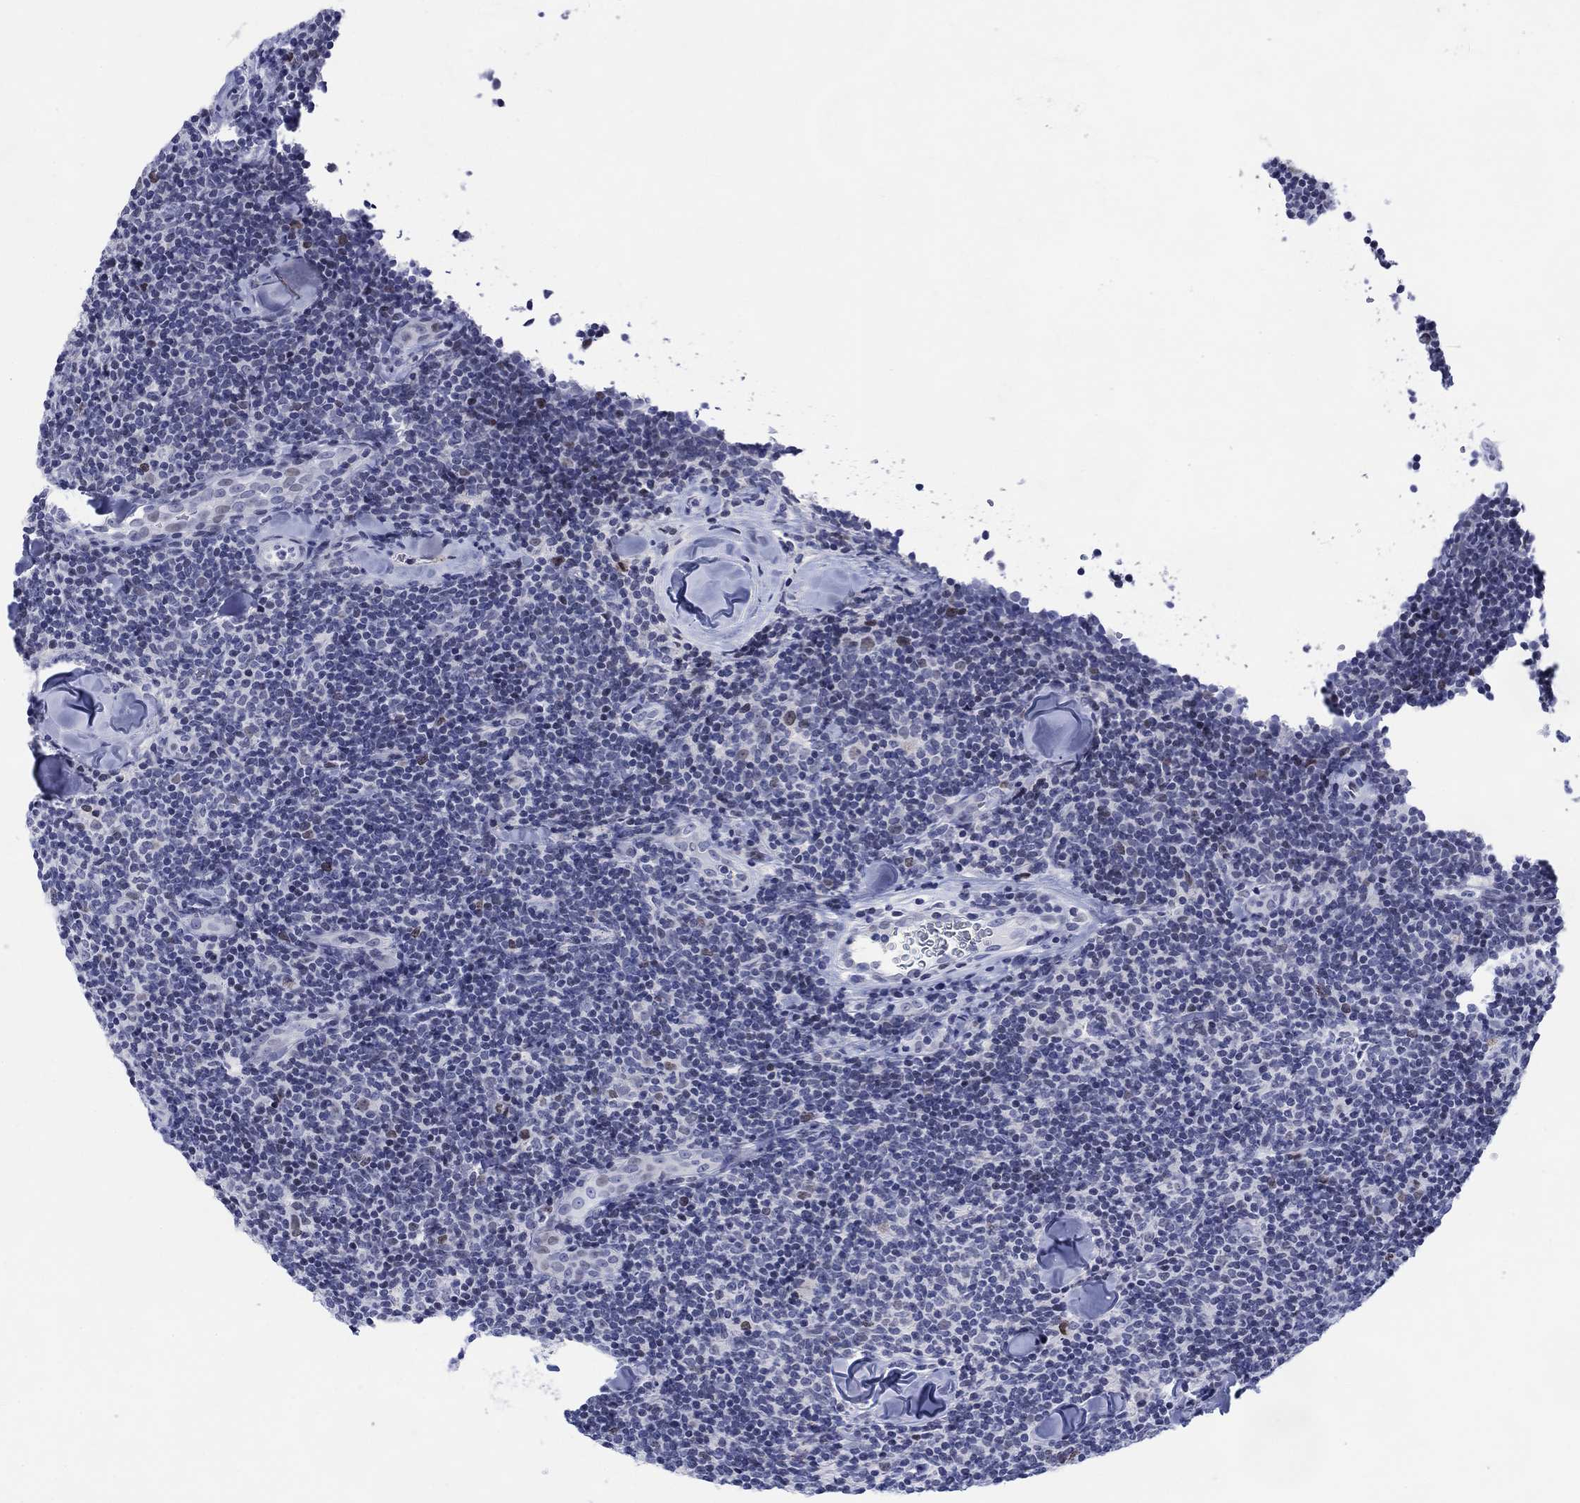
{"staining": {"intensity": "negative", "quantity": "none", "location": "none"}, "tissue": "lymphoma", "cell_type": "Tumor cells", "image_type": "cancer", "snomed": [{"axis": "morphology", "description": "Malignant lymphoma, non-Hodgkin's type, Low grade"}, {"axis": "topography", "description": "Lymph node"}], "caption": "A high-resolution image shows immunohistochemistry staining of low-grade malignant lymphoma, non-Hodgkin's type, which displays no significant staining in tumor cells.", "gene": "CDCA2", "patient": {"sex": "female", "age": 56}}